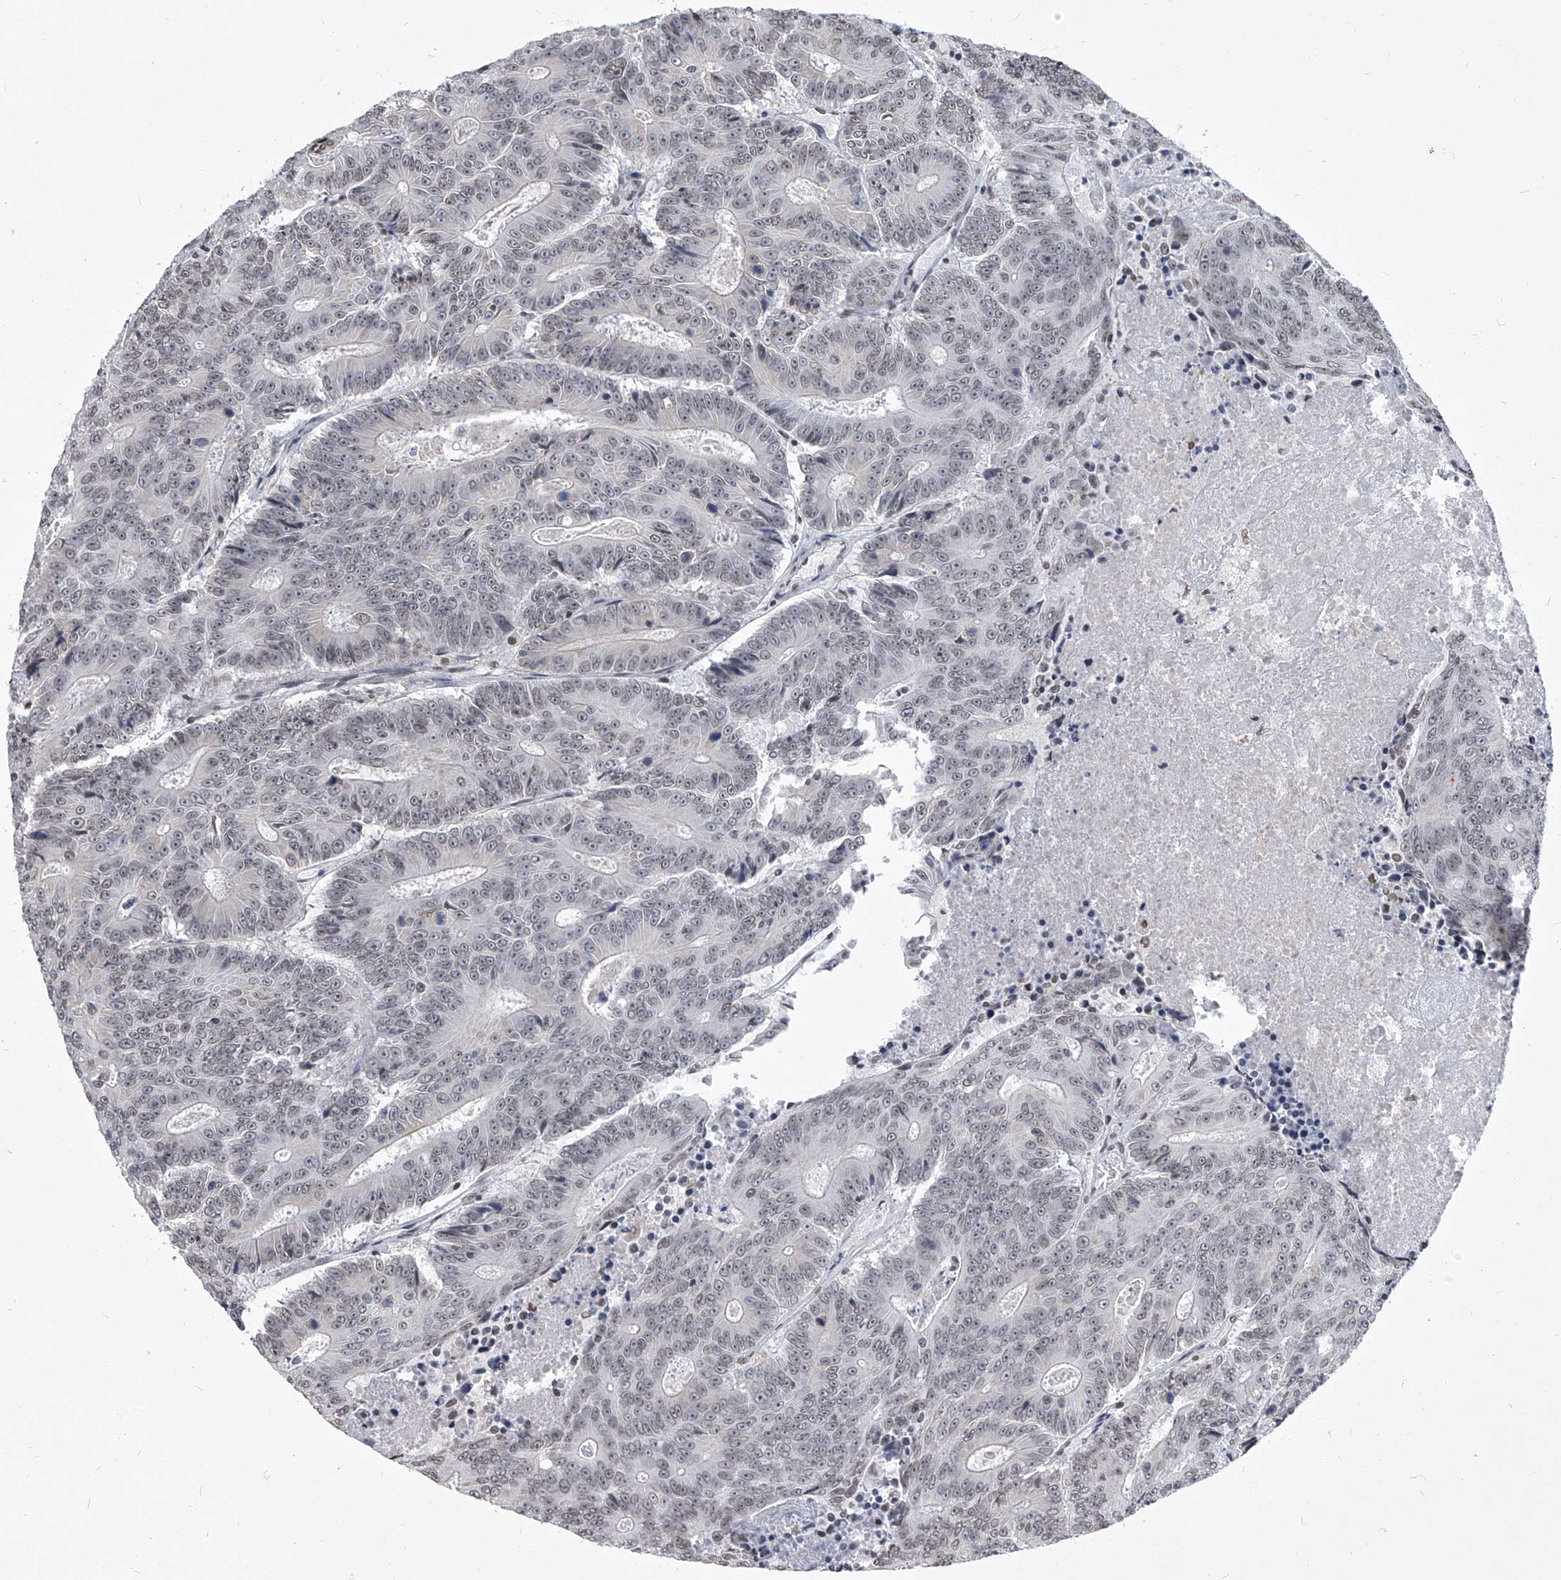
{"staining": {"intensity": "negative", "quantity": "none", "location": "none"}, "tissue": "colorectal cancer", "cell_type": "Tumor cells", "image_type": "cancer", "snomed": [{"axis": "morphology", "description": "Adenocarcinoma, NOS"}, {"axis": "topography", "description": "Colon"}], "caption": "The photomicrograph demonstrates no staining of tumor cells in colorectal adenocarcinoma.", "gene": "PPIL4", "patient": {"sex": "male", "age": 83}}